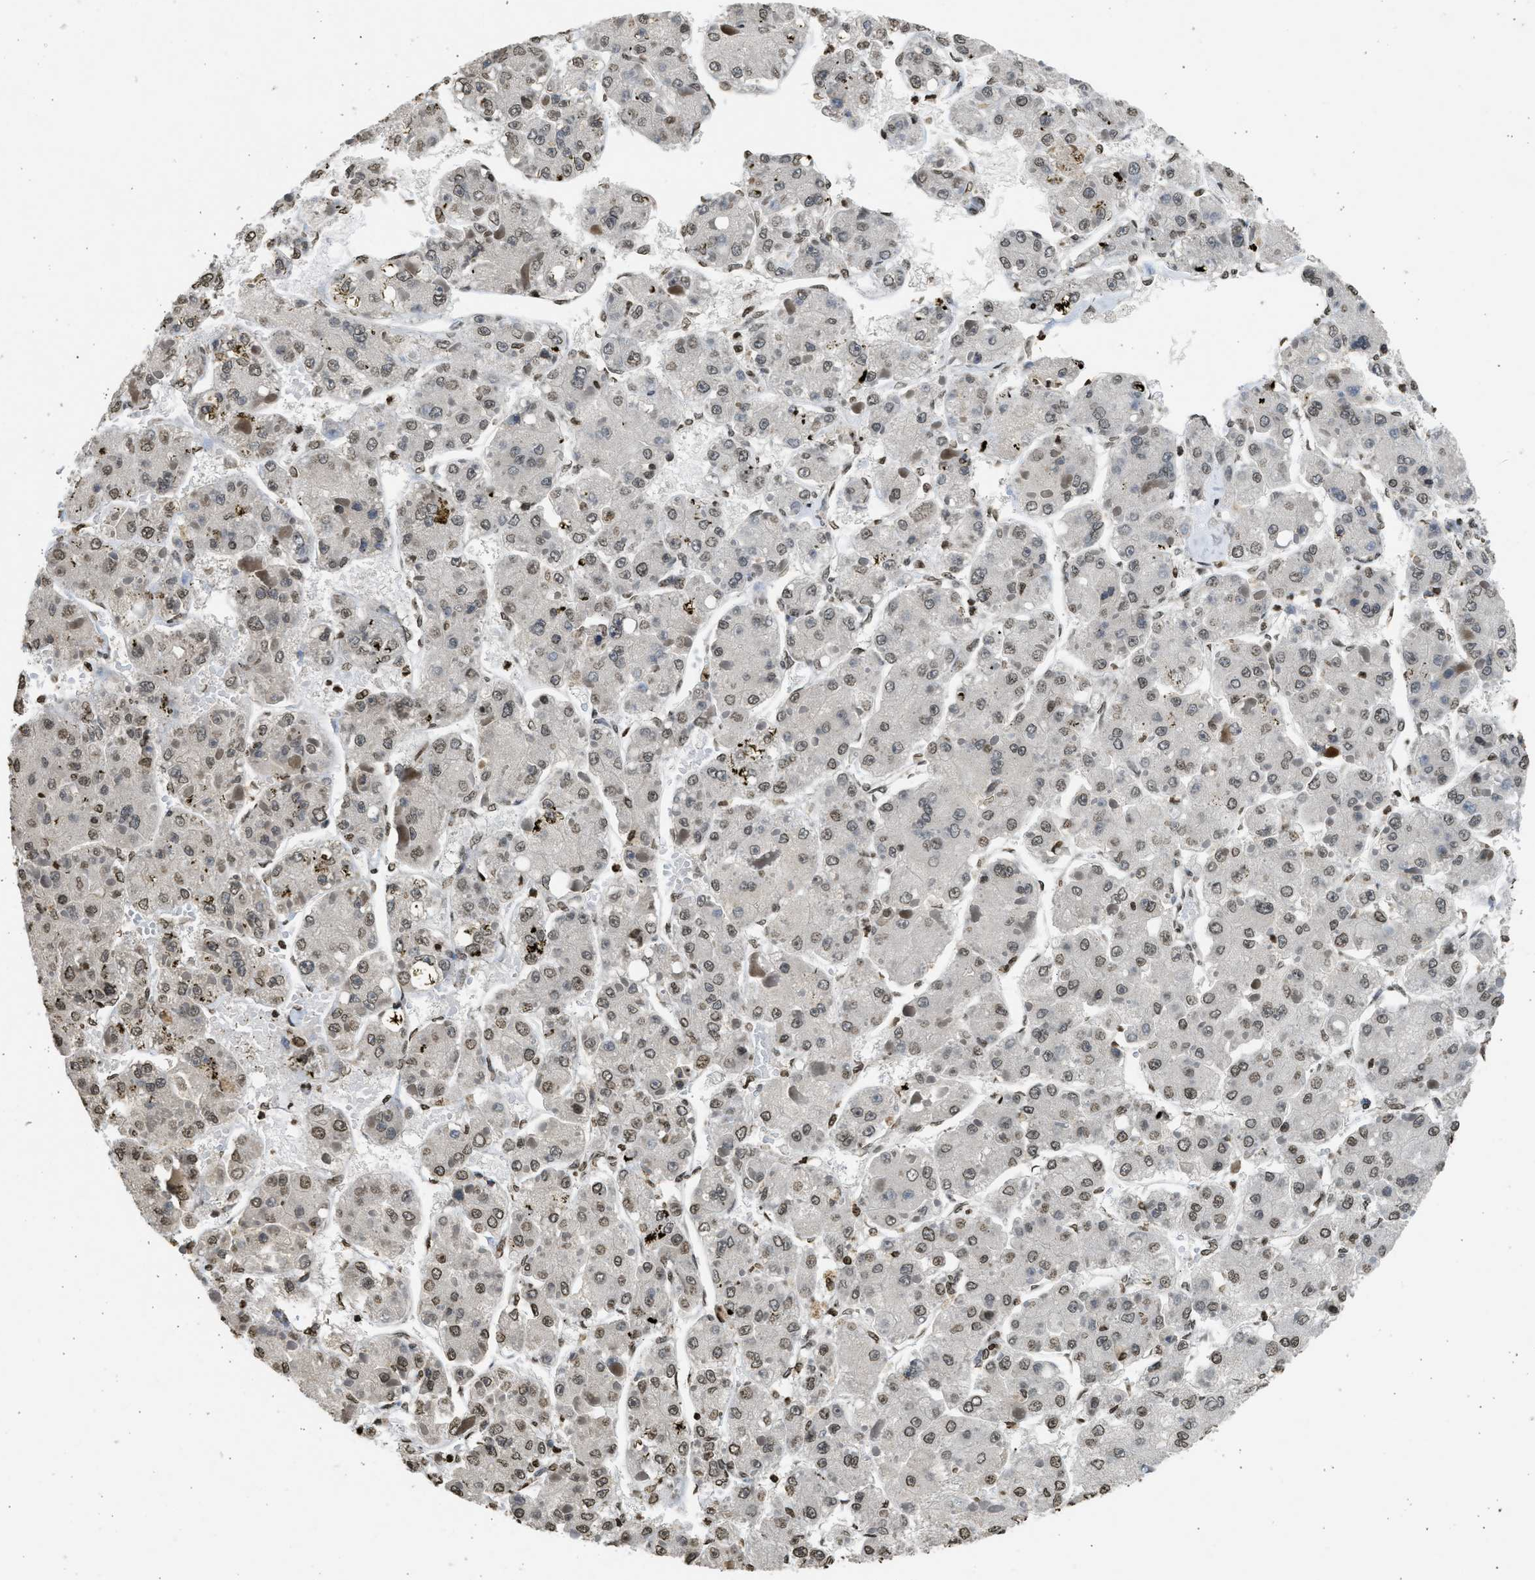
{"staining": {"intensity": "weak", "quantity": ">75%", "location": "nuclear"}, "tissue": "liver cancer", "cell_type": "Tumor cells", "image_type": "cancer", "snomed": [{"axis": "morphology", "description": "Carcinoma, Hepatocellular, NOS"}, {"axis": "topography", "description": "Liver"}], "caption": "High-power microscopy captured an immunohistochemistry (IHC) image of liver cancer (hepatocellular carcinoma), revealing weak nuclear expression in approximately >75% of tumor cells.", "gene": "RRAGC", "patient": {"sex": "female", "age": 73}}